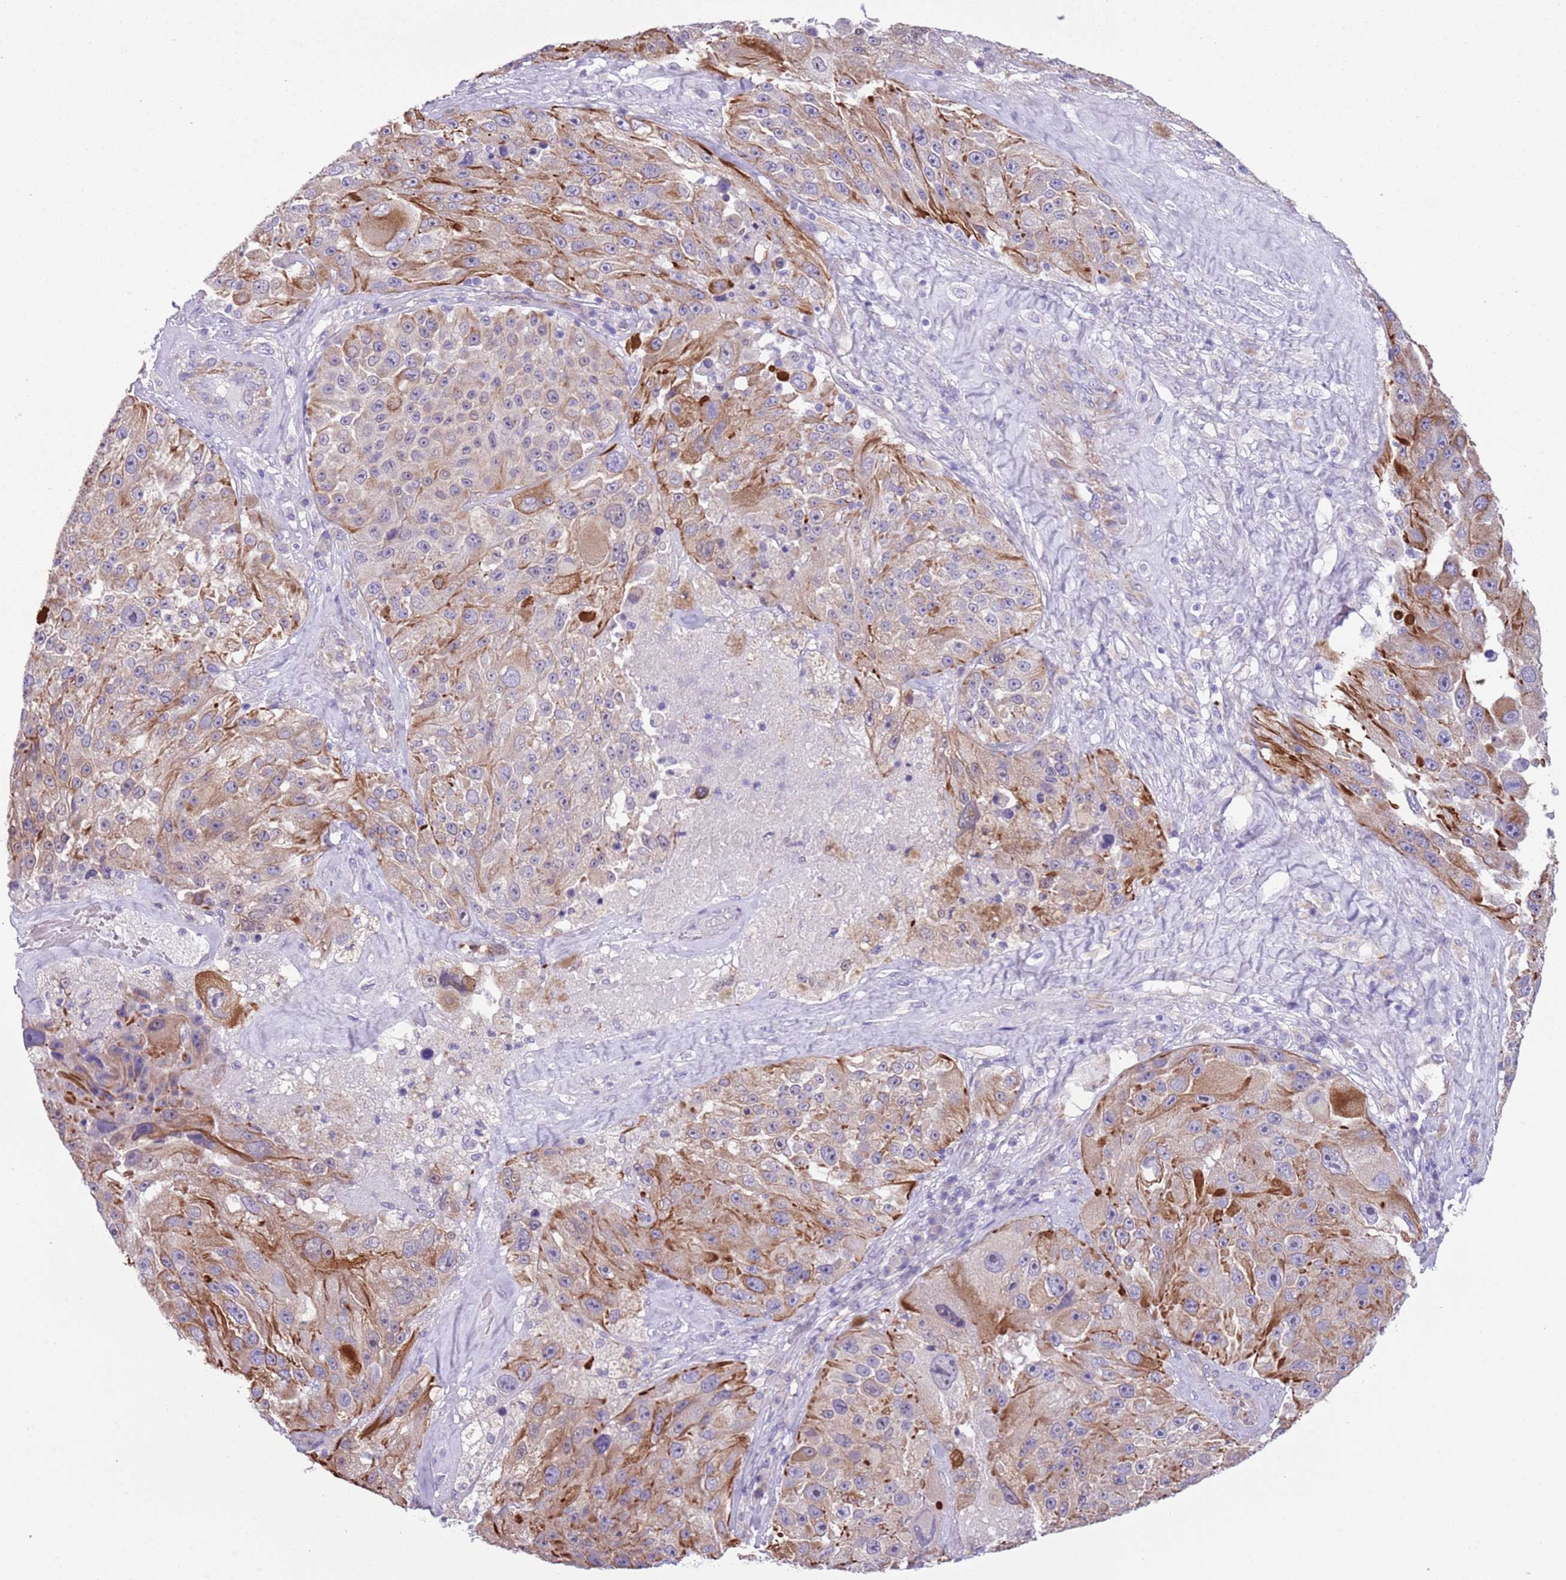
{"staining": {"intensity": "moderate", "quantity": "25%-75%", "location": "cytoplasmic/membranous"}, "tissue": "melanoma", "cell_type": "Tumor cells", "image_type": "cancer", "snomed": [{"axis": "morphology", "description": "Malignant melanoma, Metastatic site"}, {"axis": "topography", "description": "Lymph node"}], "caption": "Moderate cytoplasmic/membranous protein staining is seen in approximately 25%-75% of tumor cells in melanoma.", "gene": "TSGA13", "patient": {"sex": "male", "age": 62}}